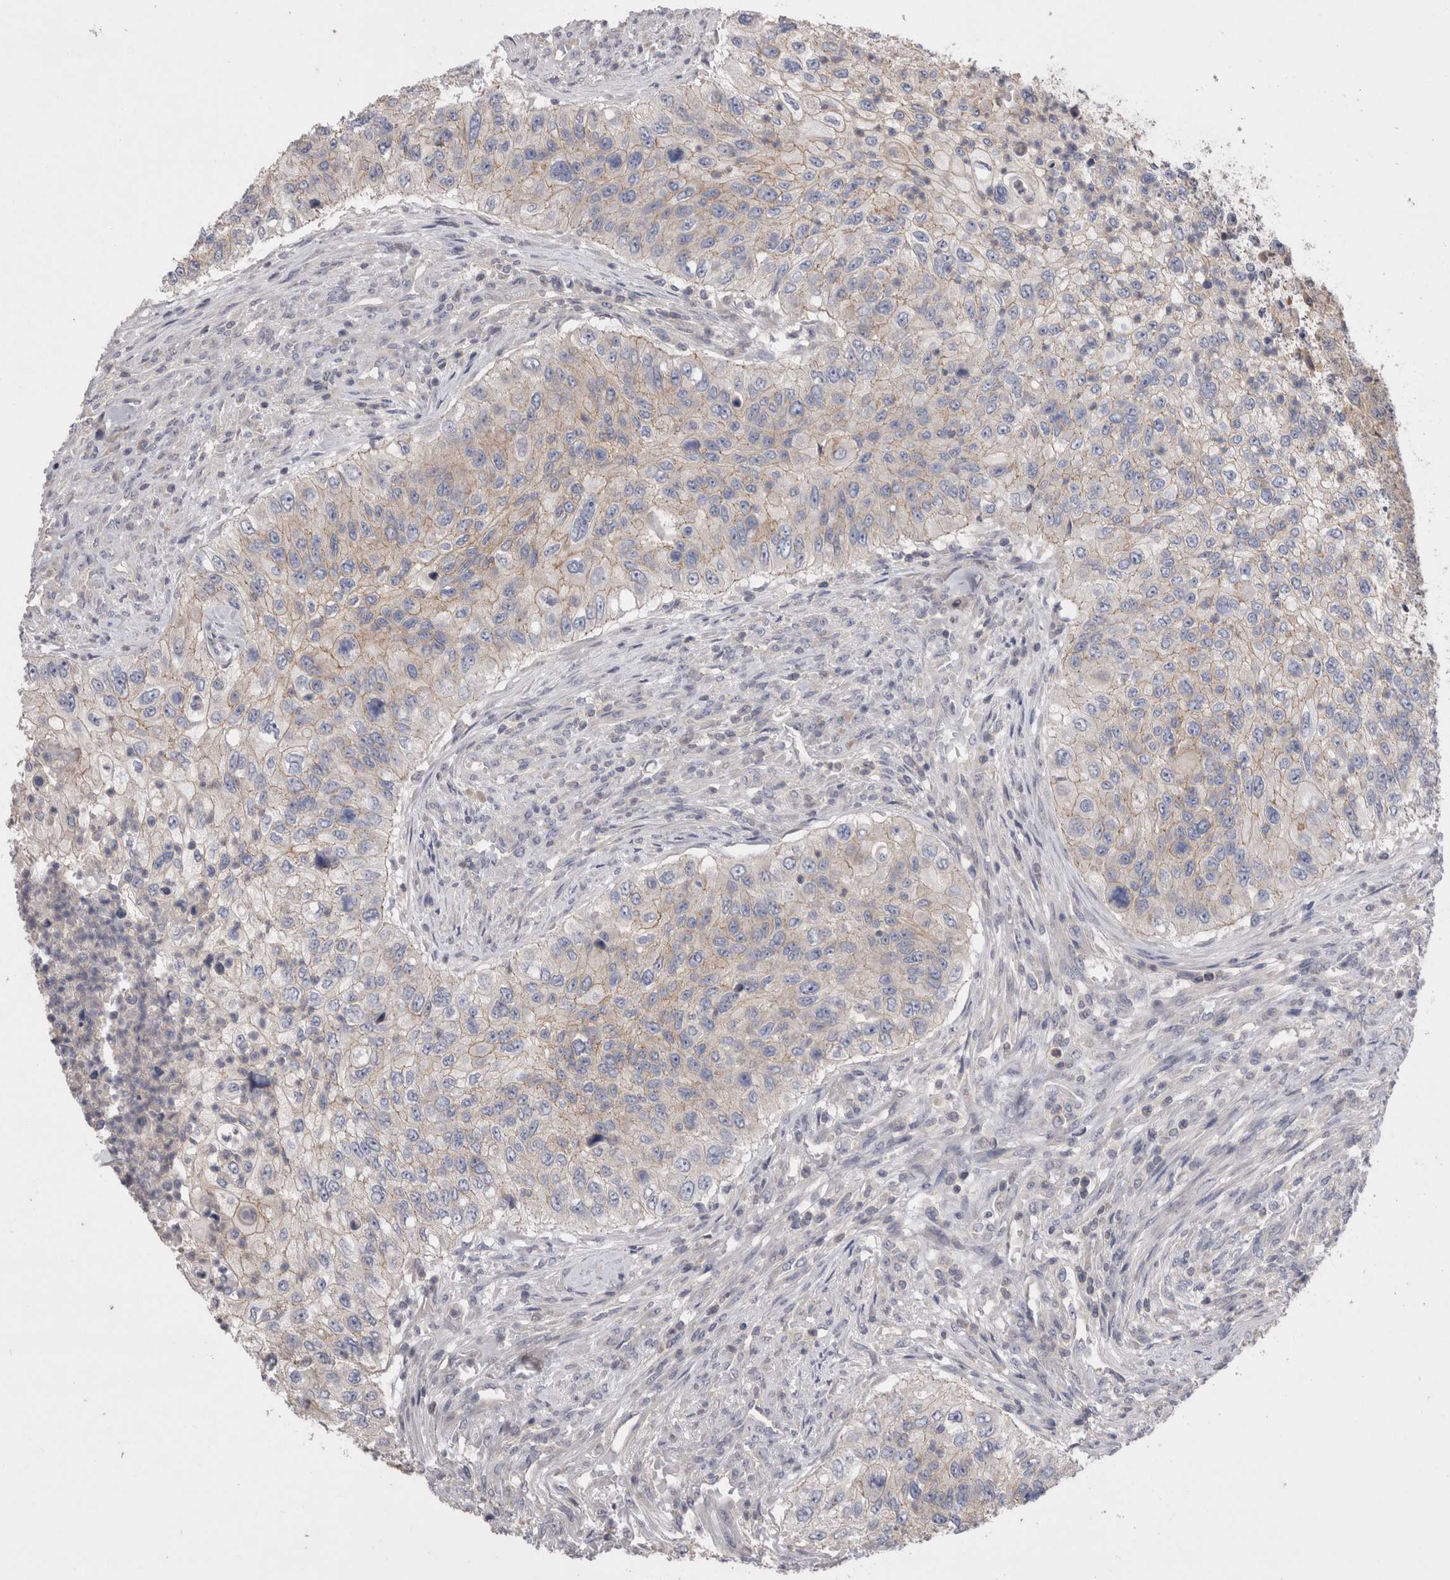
{"staining": {"intensity": "weak", "quantity": "25%-75%", "location": "cytoplasmic/membranous"}, "tissue": "urothelial cancer", "cell_type": "Tumor cells", "image_type": "cancer", "snomed": [{"axis": "morphology", "description": "Urothelial carcinoma, High grade"}, {"axis": "topography", "description": "Urinary bladder"}], "caption": "IHC staining of urothelial cancer, which displays low levels of weak cytoplasmic/membranous expression in about 25%-75% of tumor cells indicating weak cytoplasmic/membranous protein staining. The staining was performed using DAB (brown) for protein detection and nuclei were counterstained in hematoxylin (blue).", "gene": "OTOR", "patient": {"sex": "female", "age": 60}}